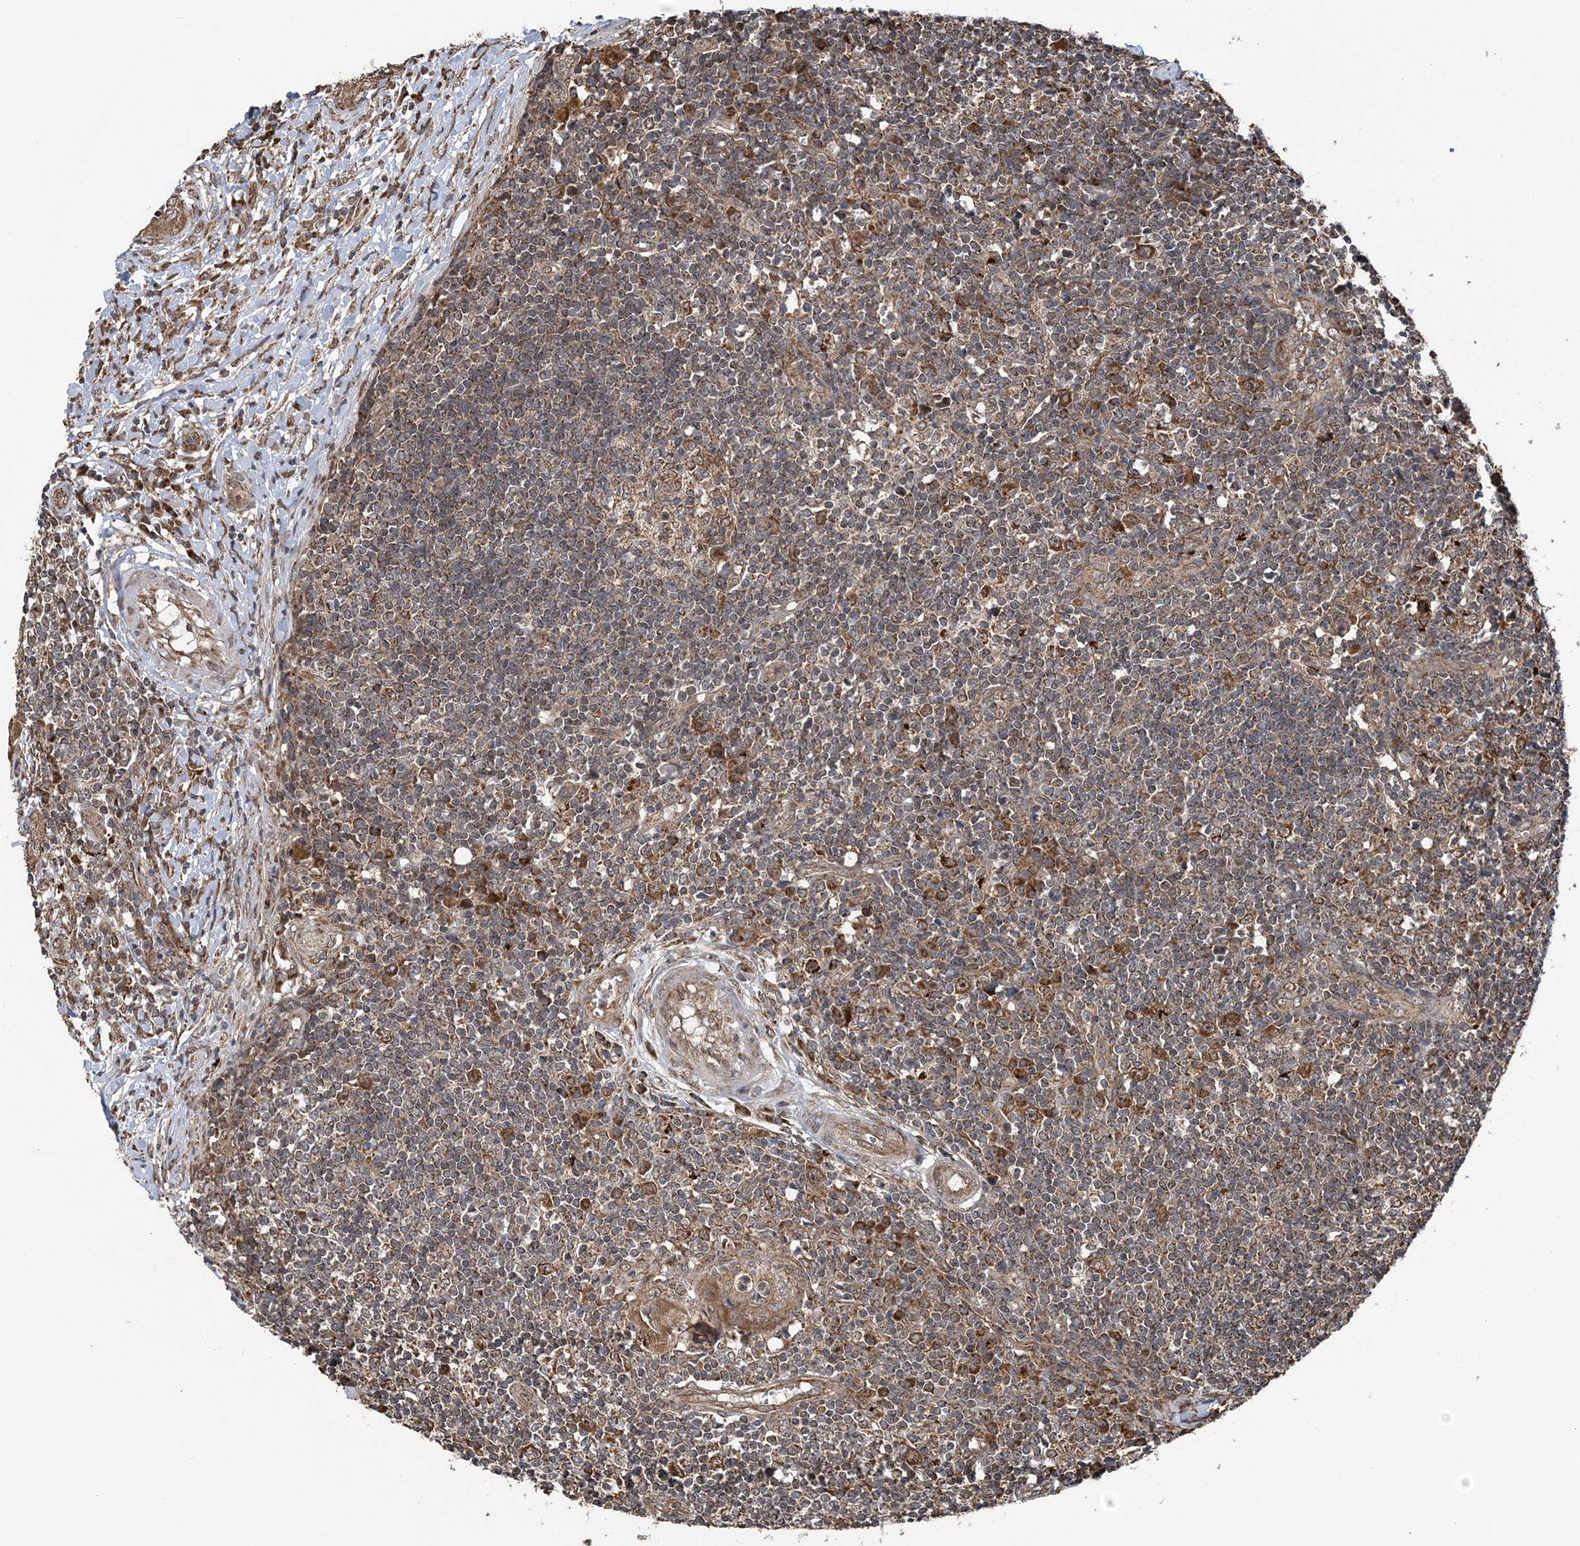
{"staining": {"intensity": "moderate", "quantity": ">75%", "location": "cytoplasmic/membranous"}, "tissue": "lymph node", "cell_type": "Germinal center cells", "image_type": "normal", "snomed": [{"axis": "morphology", "description": "Normal tissue, NOS"}, {"axis": "morphology", "description": "Squamous cell carcinoma, metastatic, NOS"}, {"axis": "topography", "description": "Lymph node"}], "caption": "Brown immunohistochemical staining in normal human lymph node demonstrates moderate cytoplasmic/membranous staining in approximately >75% of germinal center cells. (DAB (3,3'-diaminobenzidine) IHC, brown staining for protein, blue staining for nuclei).", "gene": "PCBP1", "patient": {"sex": "male", "age": 73}}